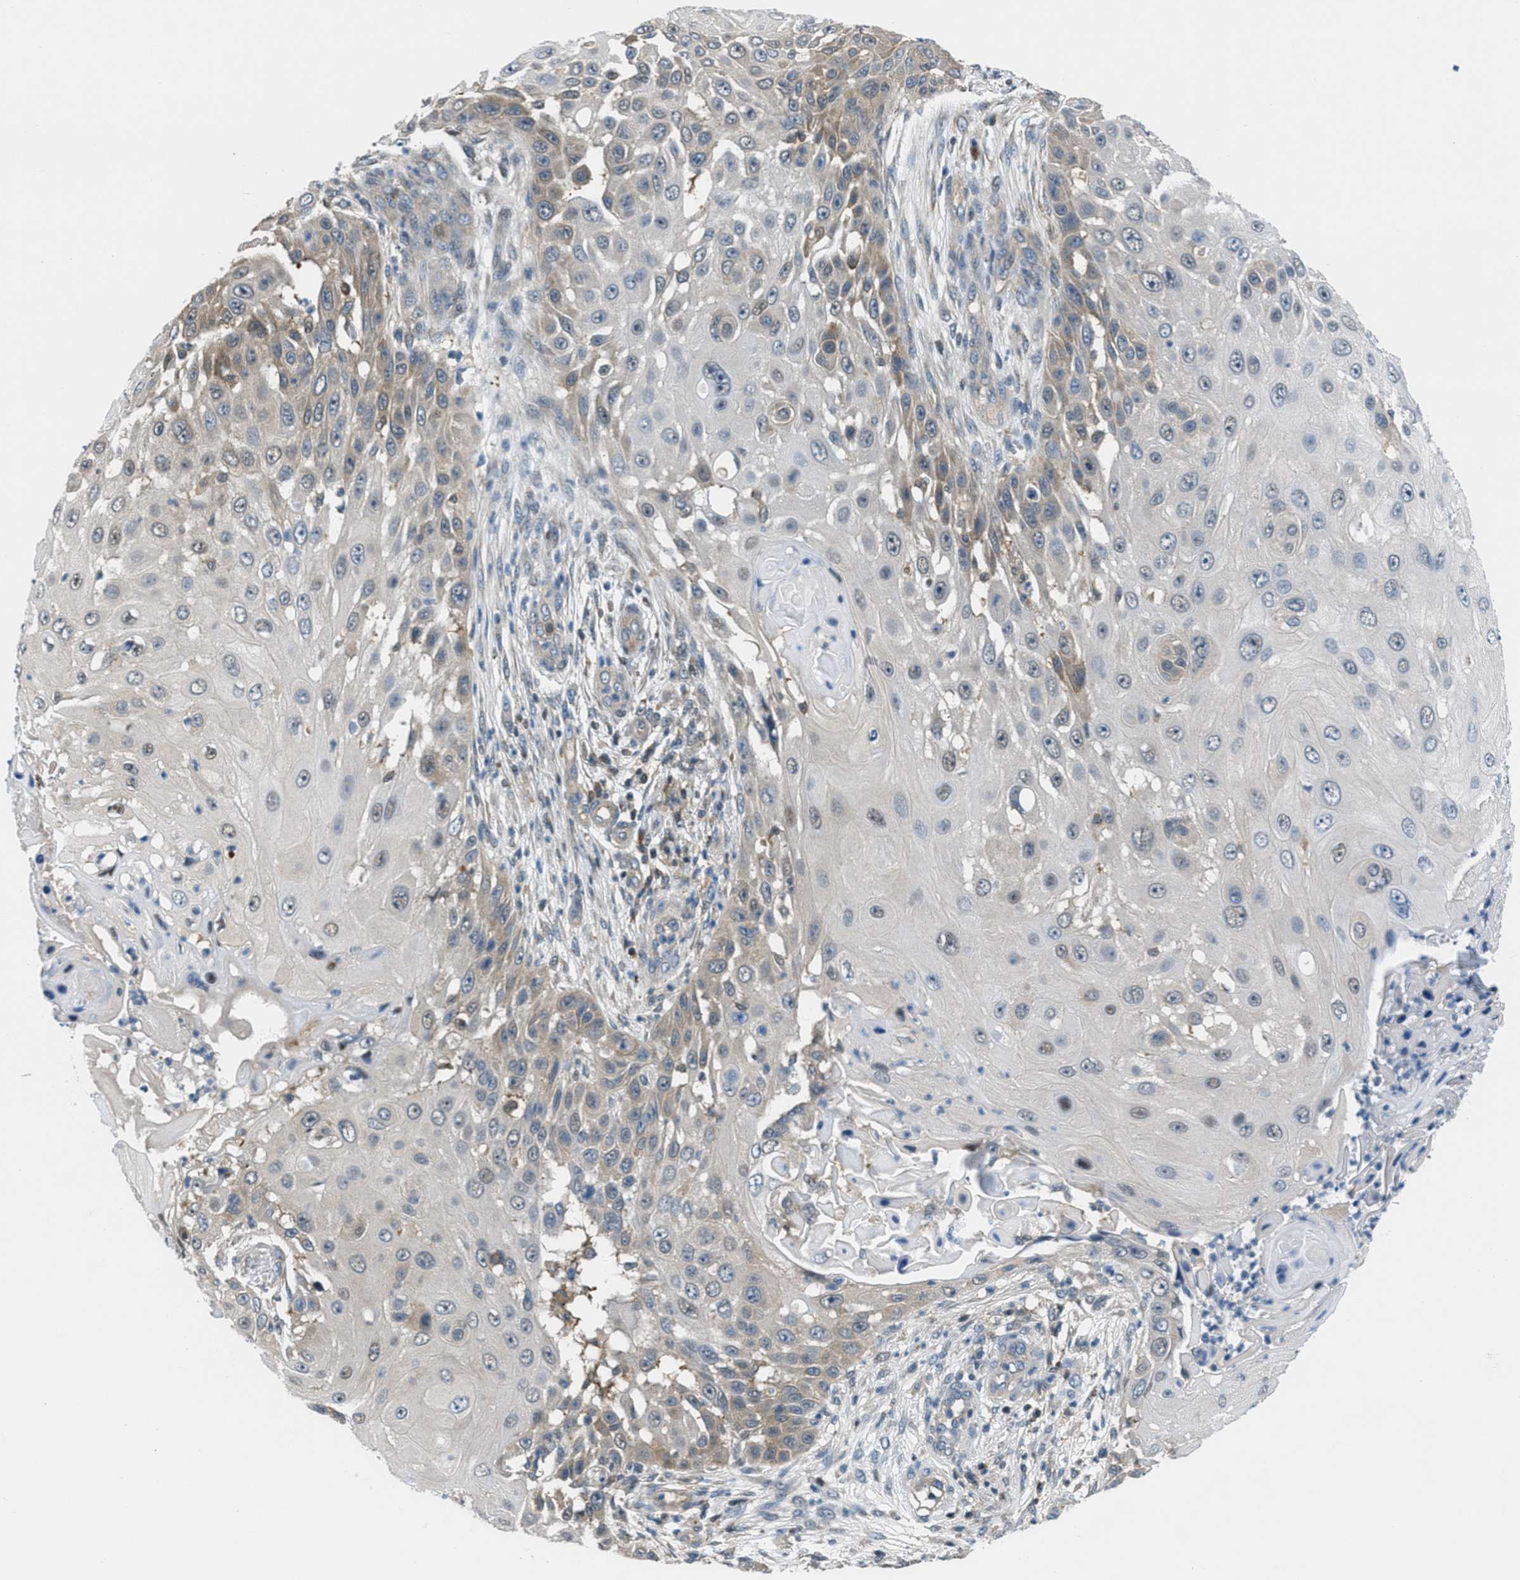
{"staining": {"intensity": "weak", "quantity": "<25%", "location": "cytoplasmic/membranous"}, "tissue": "skin cancer", "cell_type": "Tumor cells", "image_type": "cancer", "snomed": [{"axis": "morphology", "description": "Squamous cell carcinoma, NOS"}, {"axis": "topography", "description": "Skin"}], "caption": "IHC photomicrograph of neoplastic tissue: squamous cell carcinoma (skin) stained with DAB exhibits no significant protein positivity in tumor cells.", "gene": "PIP5K1C", "patient": {"sex": "female", "age": 44}}